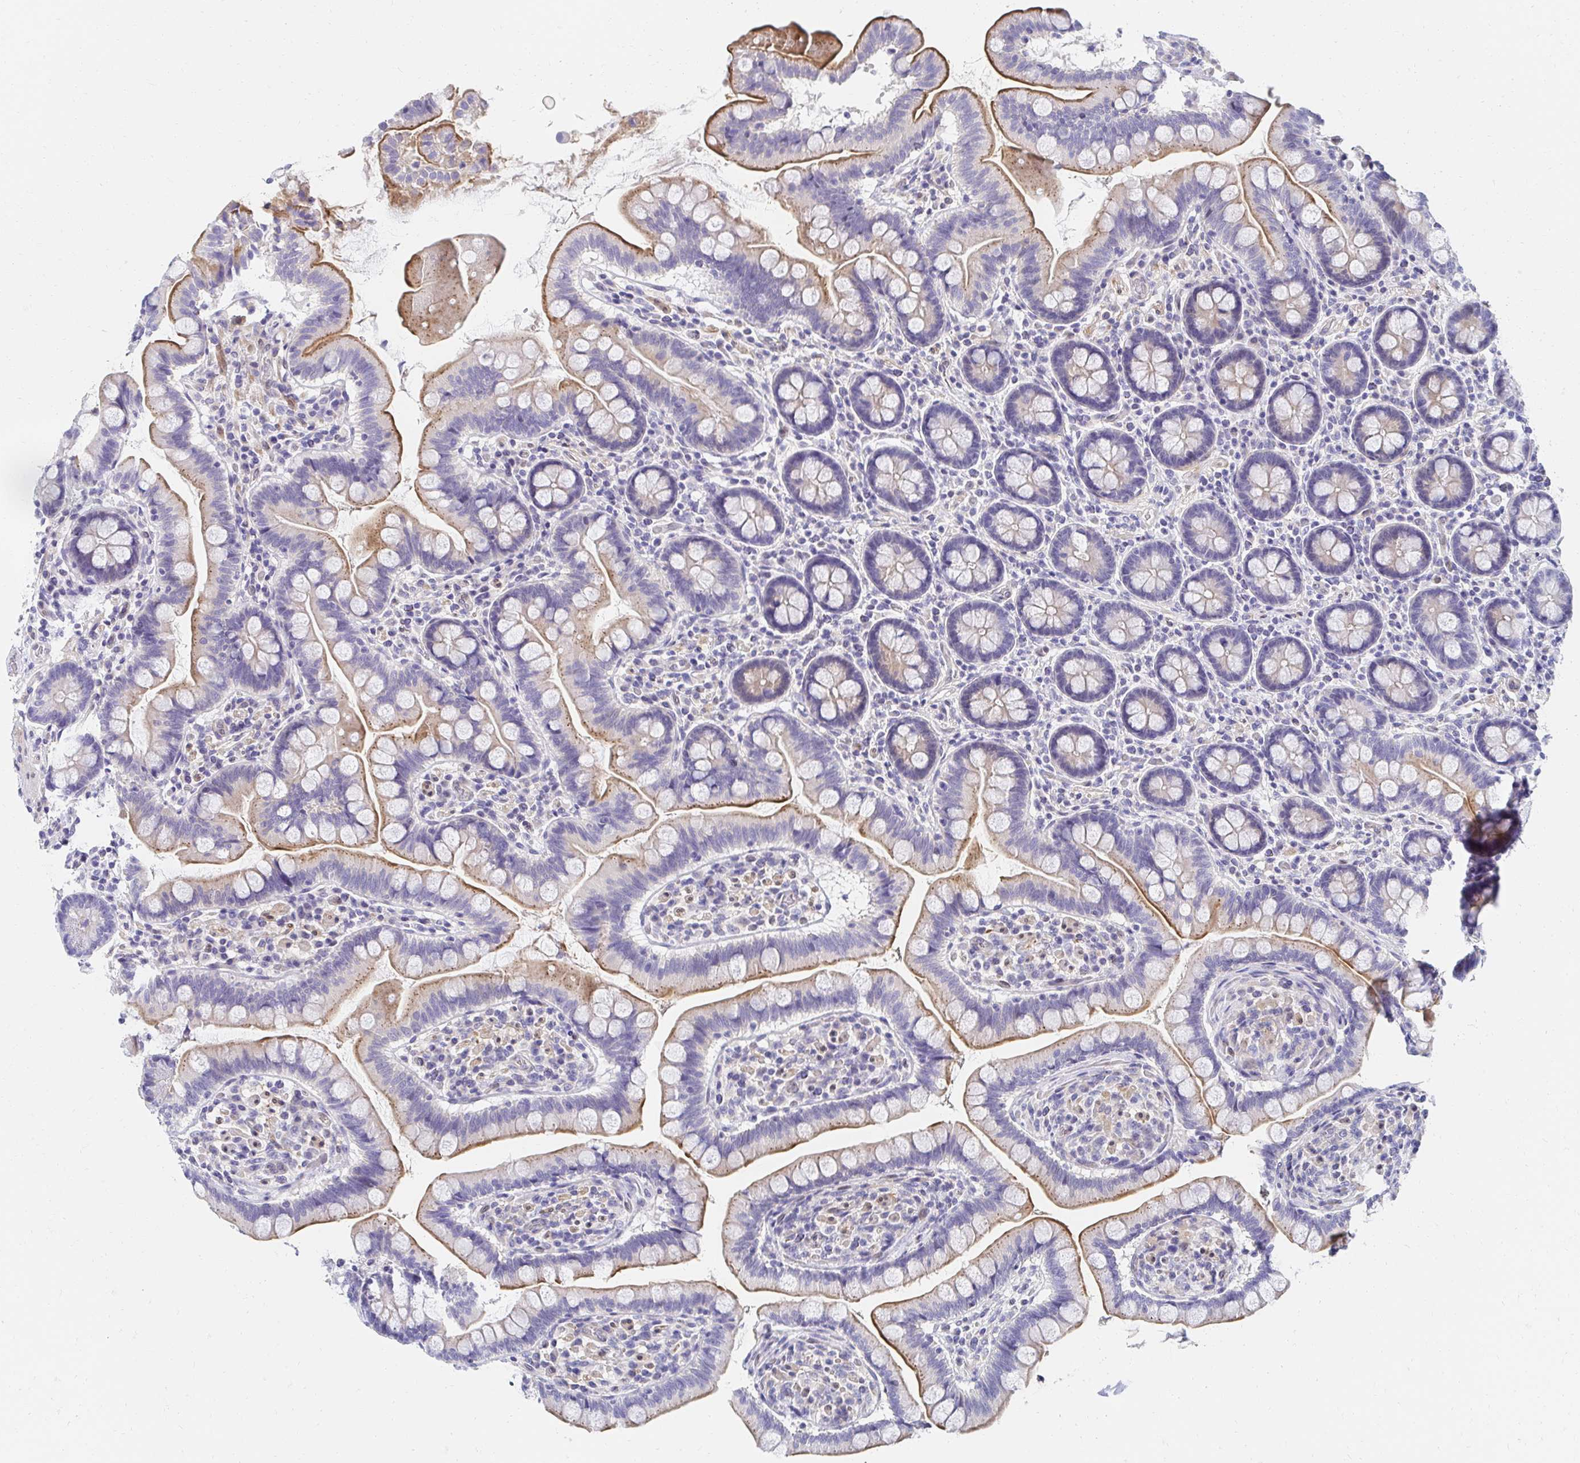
{"staining": {"intensity": "weak", "quantity": "<25%", "location": "cytoplasmic/membranous"}, "tissue": "small intestine", "cell_type": "Glandular cells", "image_type": "normal", "snomed": [{"axis": "morphology", "description": "Normal tissue, NOS"}, {"axis": "topography", "description": "Small intestine"}], "caption": "Immunohistochemical staining of unremarkable human small intestine displays no significant staining in glandular cells.", "gene": "AKAP14", "patient": {"sex": "female", "age": 64}}